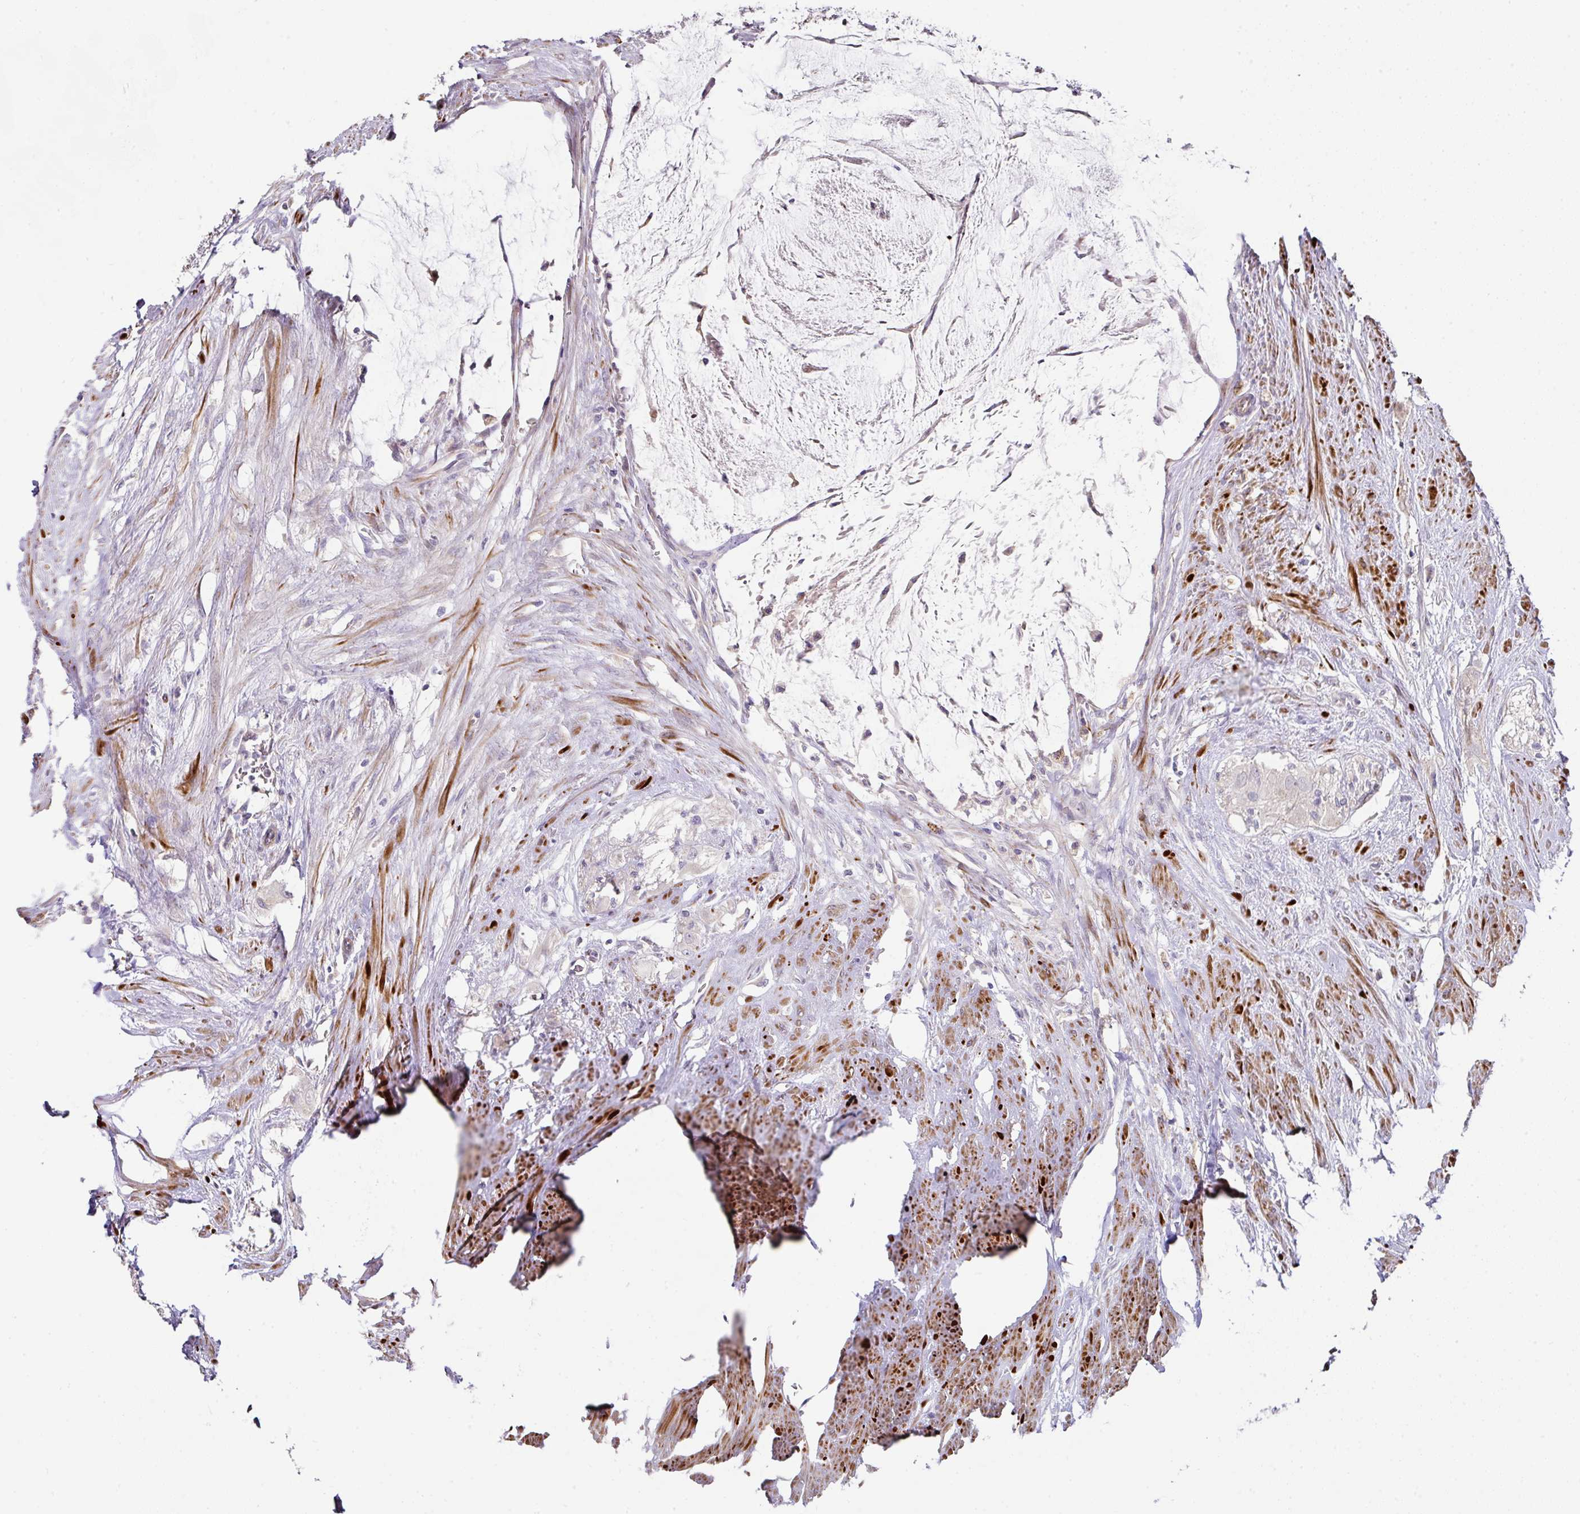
{"staining": {"intensity": "negative", "quantity": "none", "location": "none"}, "tissue": "colorectal cancer", "cell_type": "Tumor cells", "image_type": "cancer", "snomed": [{"axis": "morphology", "description": "Adenocarcinoma, NOS"}, {"axis": "topography", "description": "Rectum"}], "caption": "Immunohistochemistry (IHC) of human colorectal cancer (adenocarcinoma) demonstrates no staining in tumor cells.", "gene": "TARM1", "patient": {"sex": "male", "age": 78}}